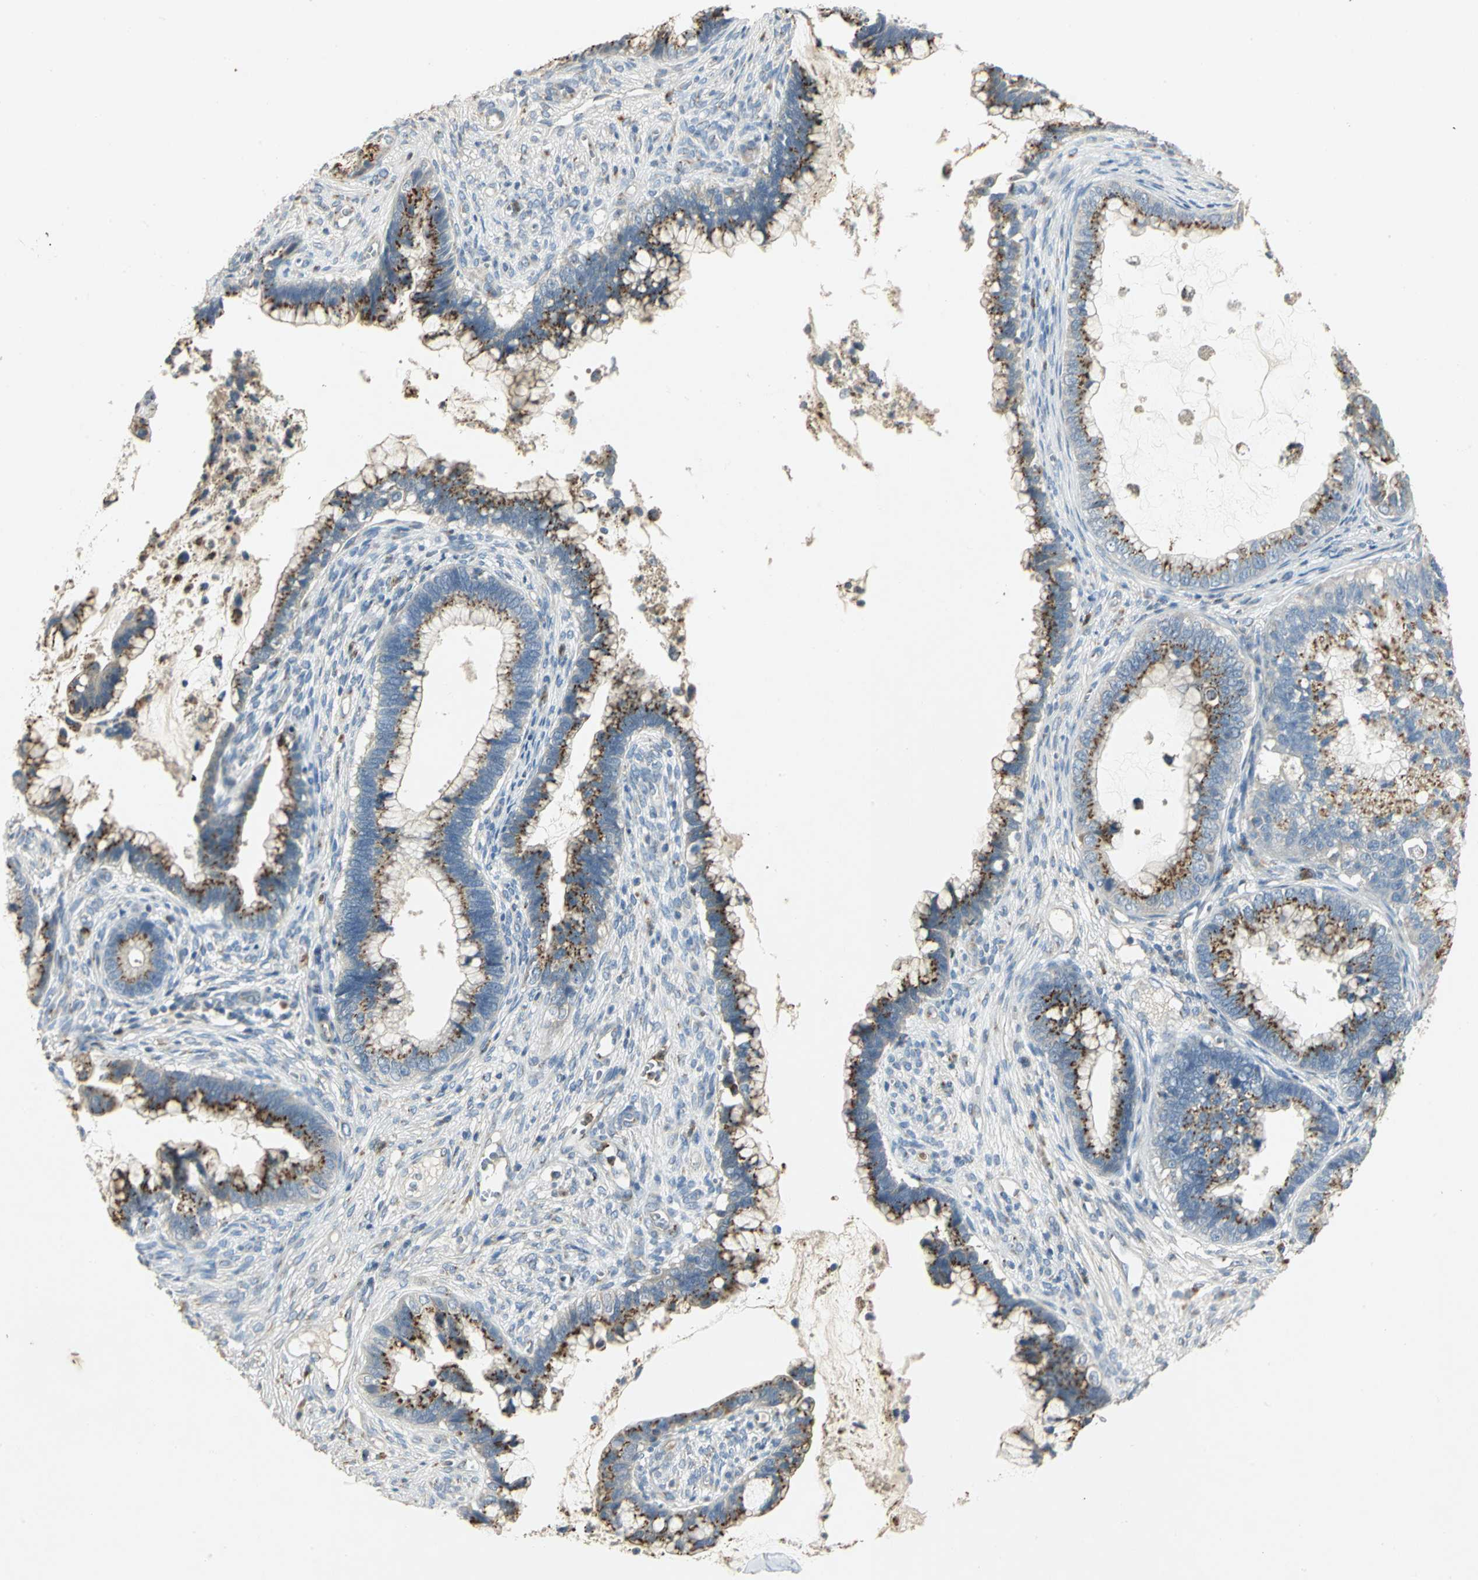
{"staining": {"intensity": "strong", "quantity": ">75%", "location": "cytoplasmic/membranous"}, "tissue": "cervical cancer", "cell_type": "Tumor cells", "image_type": "cancer", "snomed": [{"axis": "morphology", "description": "Adenocarcinoma, NOS"}, {"axis": "topography", "description": "Cervix"}], "caption": "The histopathology image displays immunohistochemical staining of cervical cancer (adenocarcinoma). There is strong cytoplasmic/membranous staining is appreciated in about >75% of tumor cells.", "gene": "TM9SF2", "patient": {"sex": "female", "age": 44}}